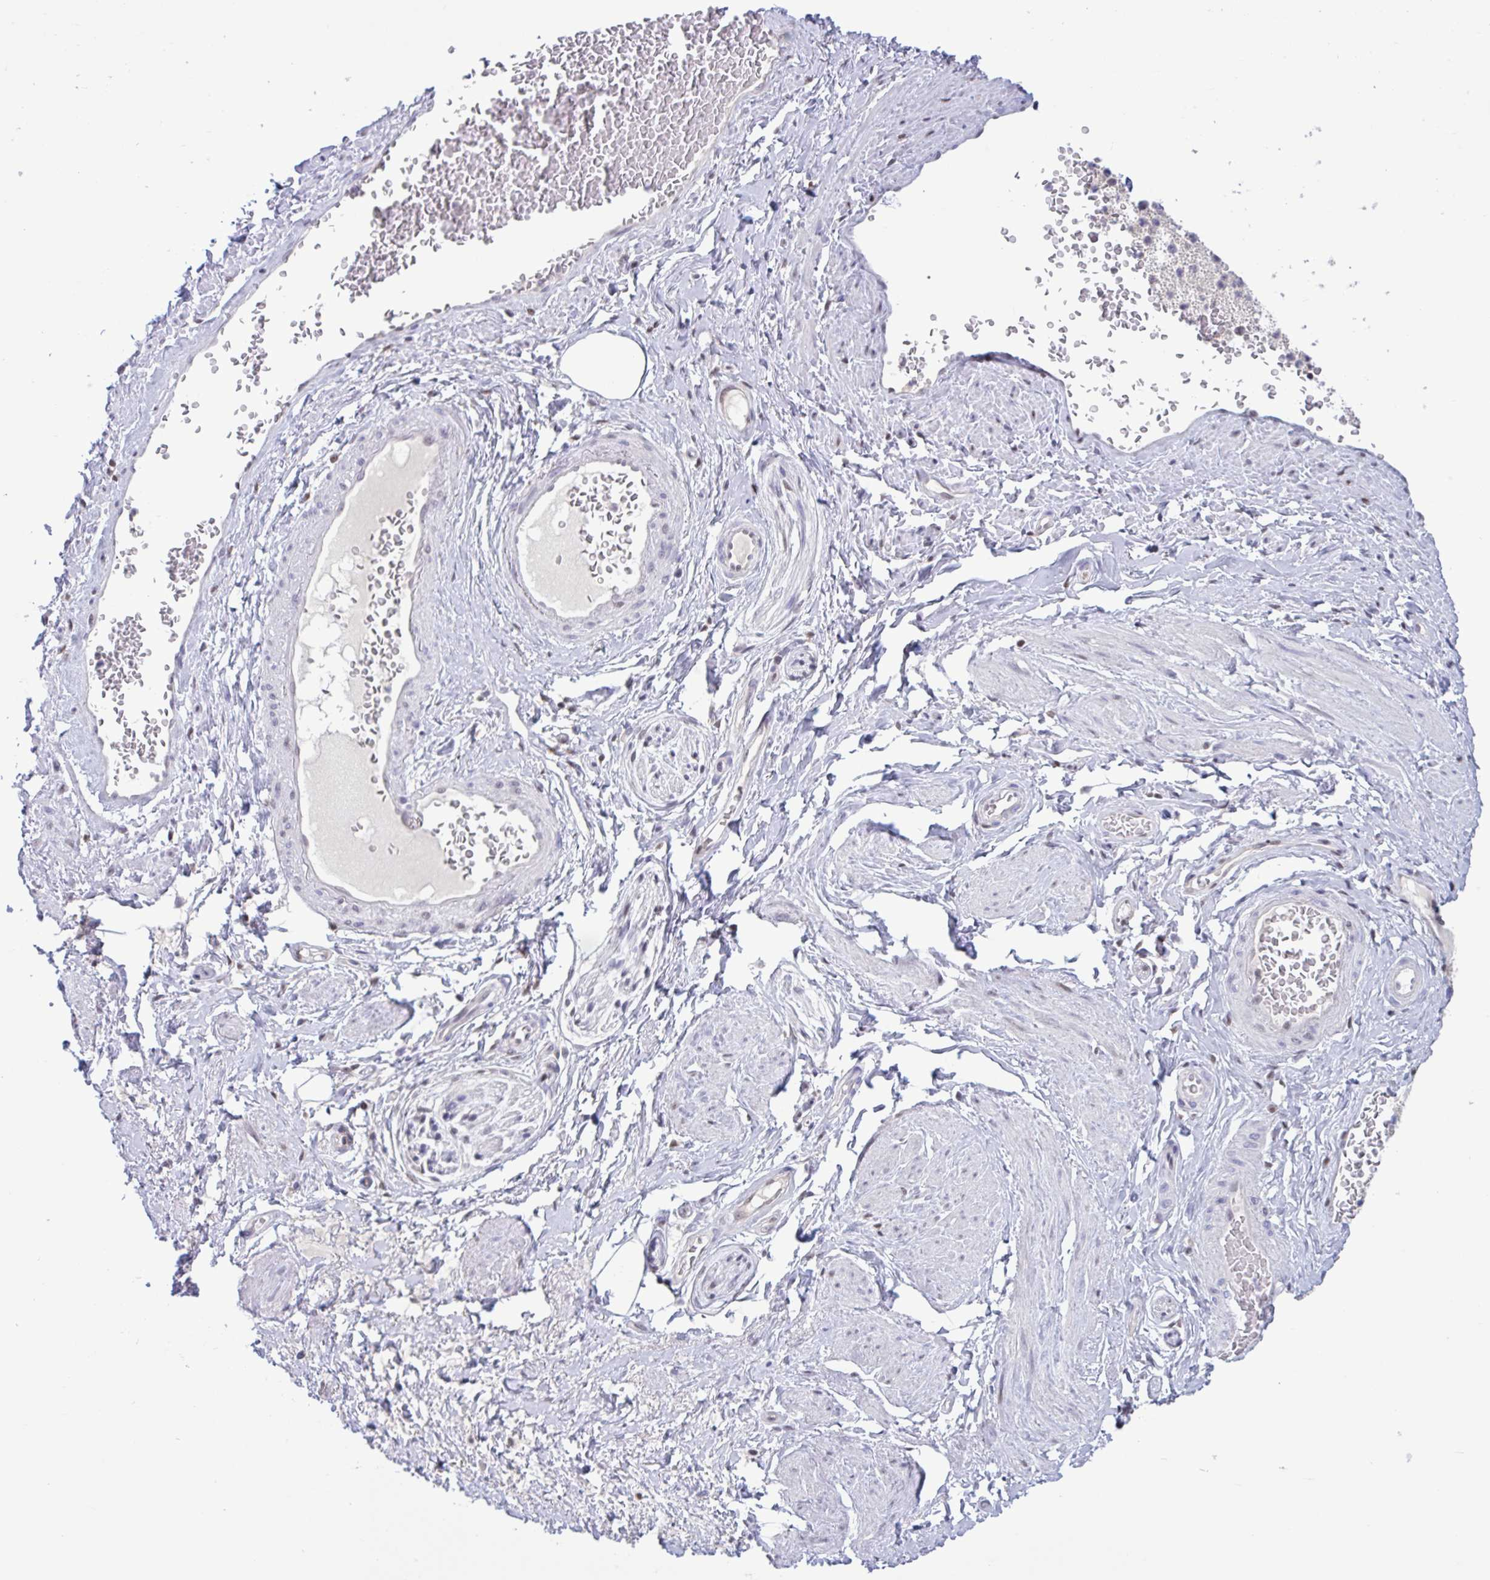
{"staining": {"intensity": "negative", "quantity": "none", "location": "none"}, "tissue": "adipose tissue", "cell_type": "Adipocytes", "image_type": "normal", "snomed": [{"axis": "morphology", "description": "Normal tissue, NOS"}, {"axis": "topography", "description": "Vagina"}, {"axis": "topography", "description": "Peripheral nerve tissue"}], "caption": "A micrograph of adipose tissue stained for a protein shows no brown staining in adipocytes. (Brightfield microscopy of DAB (3,3'-diaminobenzidine) immunohistochemistry (IHC) at high magnification).", "gene": "RBL1", "patient": {"sex": "female", "age": 71}}